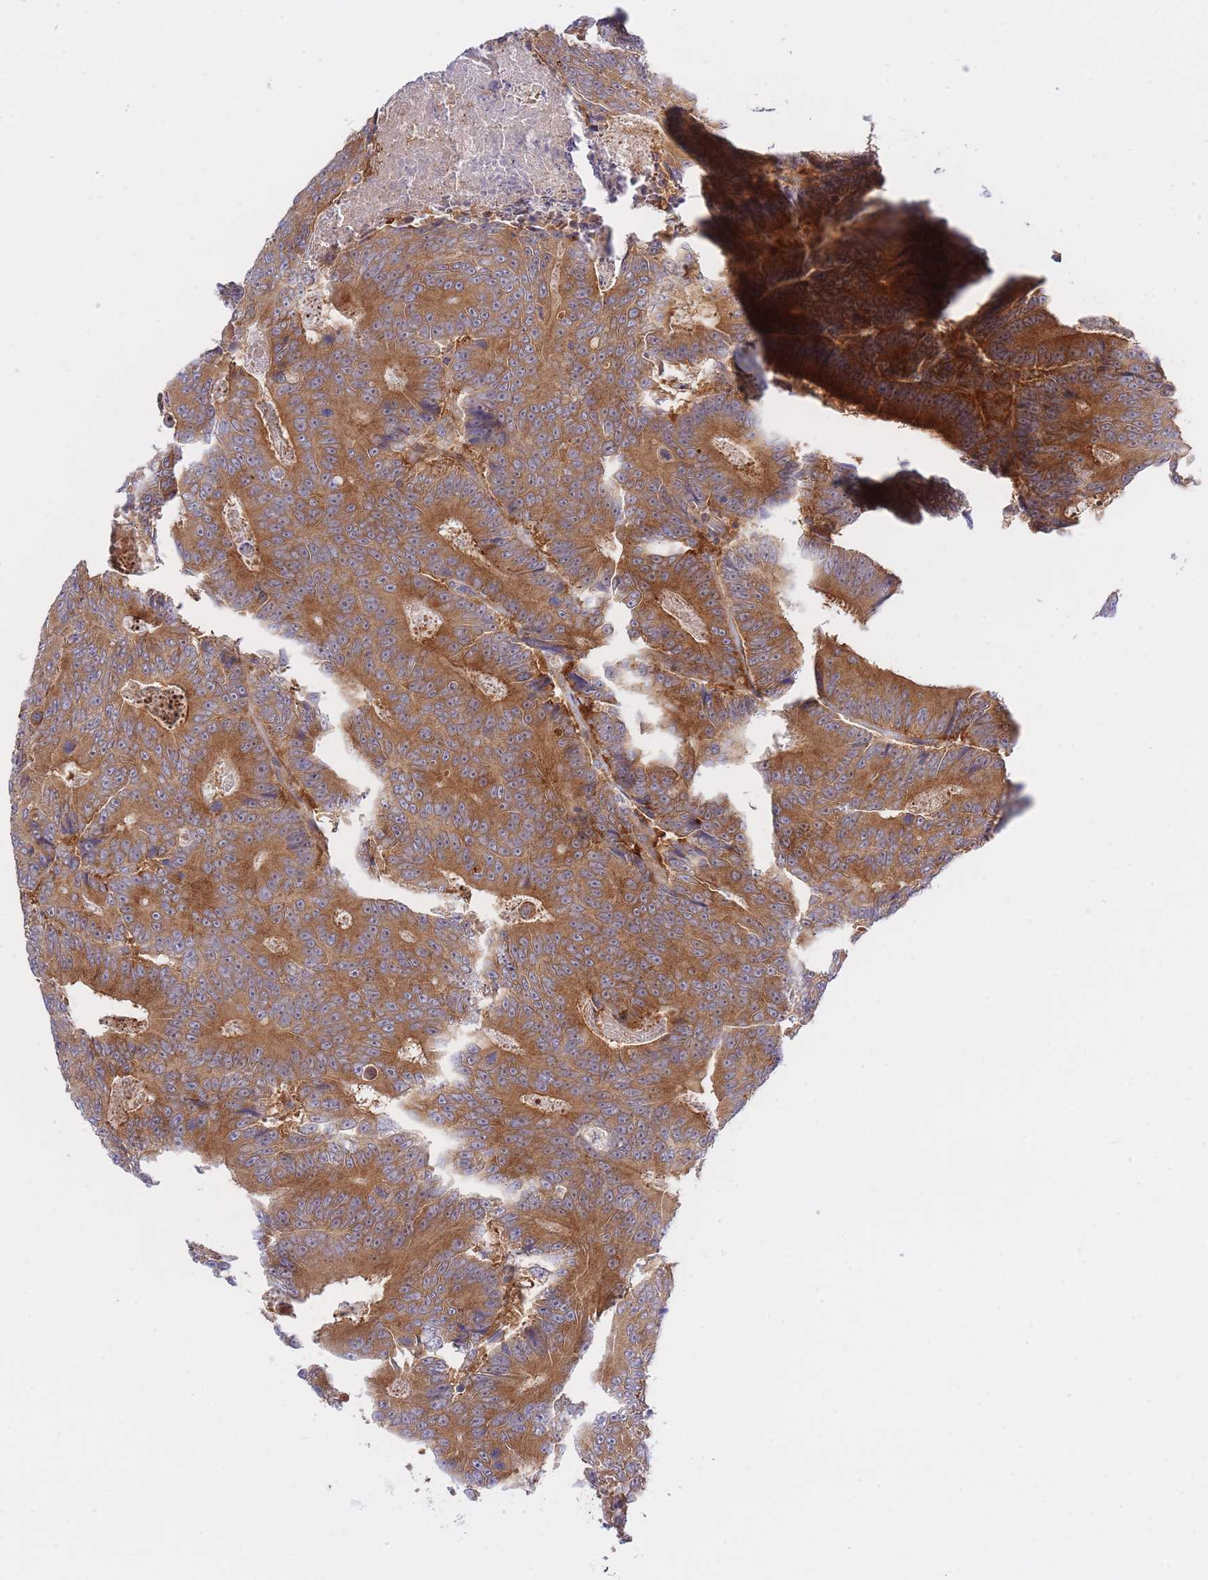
{"staining": {"intensity": "strong", "quantity": ">75%", "location": "cytoplasmic/membranous"}, "tissue": "colorectal cancer", "cell_type": "Tumor cells", "image_type": "cancer", "snomed": [{"axis": "morphology", "description": "Adenocarcinoma, NOS"}, {"axis": "topography", "description": "Colon"}], "caption": "Brown immunohistochemical staining in human colorectal cancer (adenocarcinoma) demonstrates strong cytoplasmic/membranous expression in about >75% of tumor cells.", "gene": "EIF2B2", "patient": {"sex": "male", "age": 83}}